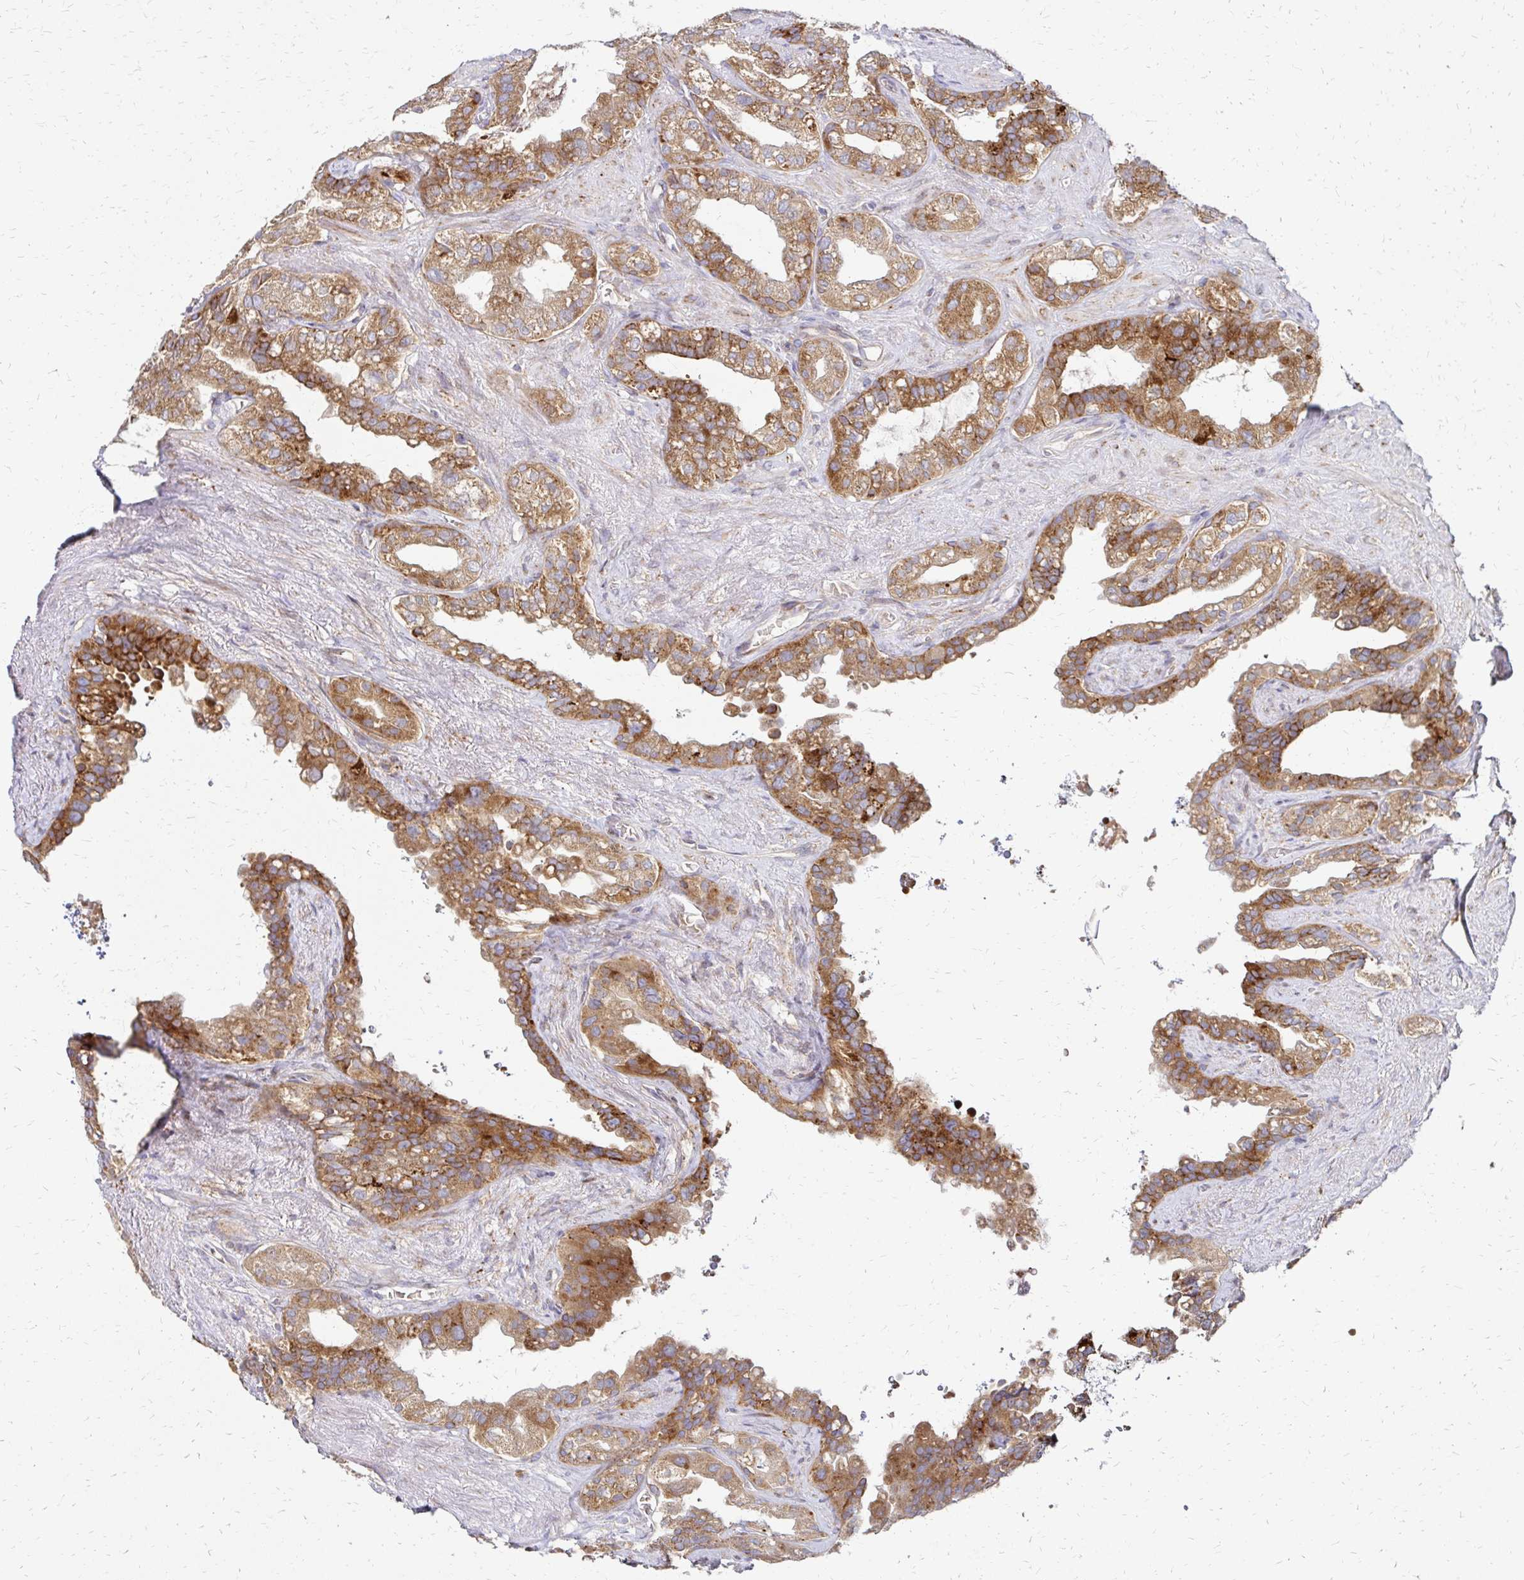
{"staining": {"intensity": "moderate", "quantity": ">75%", "location": "cytoplasmic/membranous"}, "tissue": "seminal vesicle", "cell_type": "Glandular cells", "image_type": "normal", "snomed": [{"axis": "morphology", "description": "Normal tissue, NOS"}, {"axis": "topography", "description": "Seminal veicle"}, {"axis": "topography", "description": "Peripheral nerve tissue"}], "caption": "Protein analysis of normal seminal vesicle shows moderate cytoplasmic/membranous expression in about >75% of glandular cells.", "gene": "IDUA", "patient": {"sex": "male", "age": 76}}